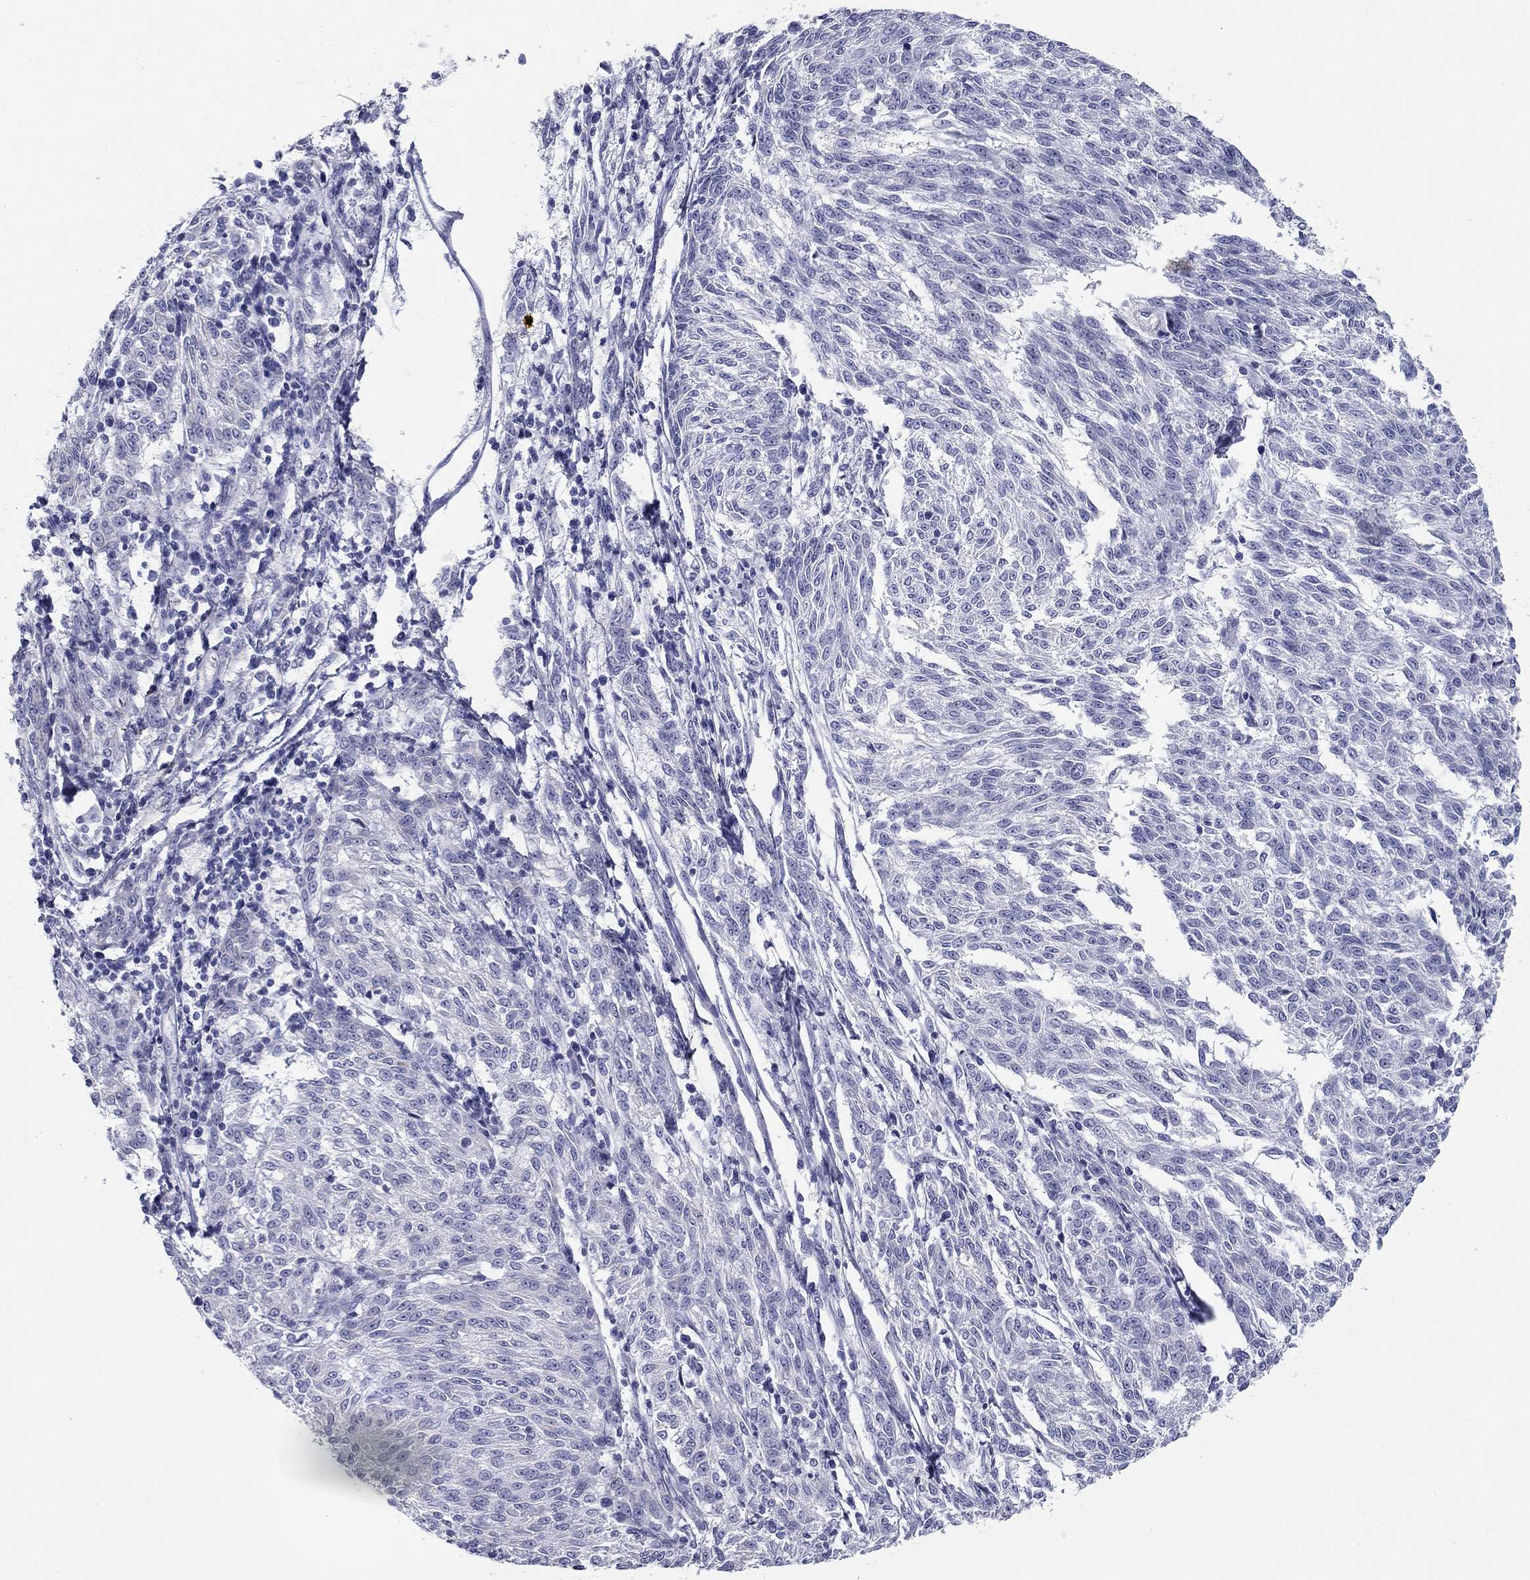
{"staining": {"intensity": "negative", "quantity": "none", "location": "none"}, "tissue": "melanoma", "cell_type": "Tumor cells", "image_type": "cancer", "snomed": [{"axis": "morphology", "description": "Malignant melanoma, NOS"}, {"axis": "topography", "description": "Skin"}], "caption": "Micrograph shows no protein positivity in tumor cells of malignant melanoma tissue.", "gene": "ZP2", "patient": {"sex": "female", "age": 72}}